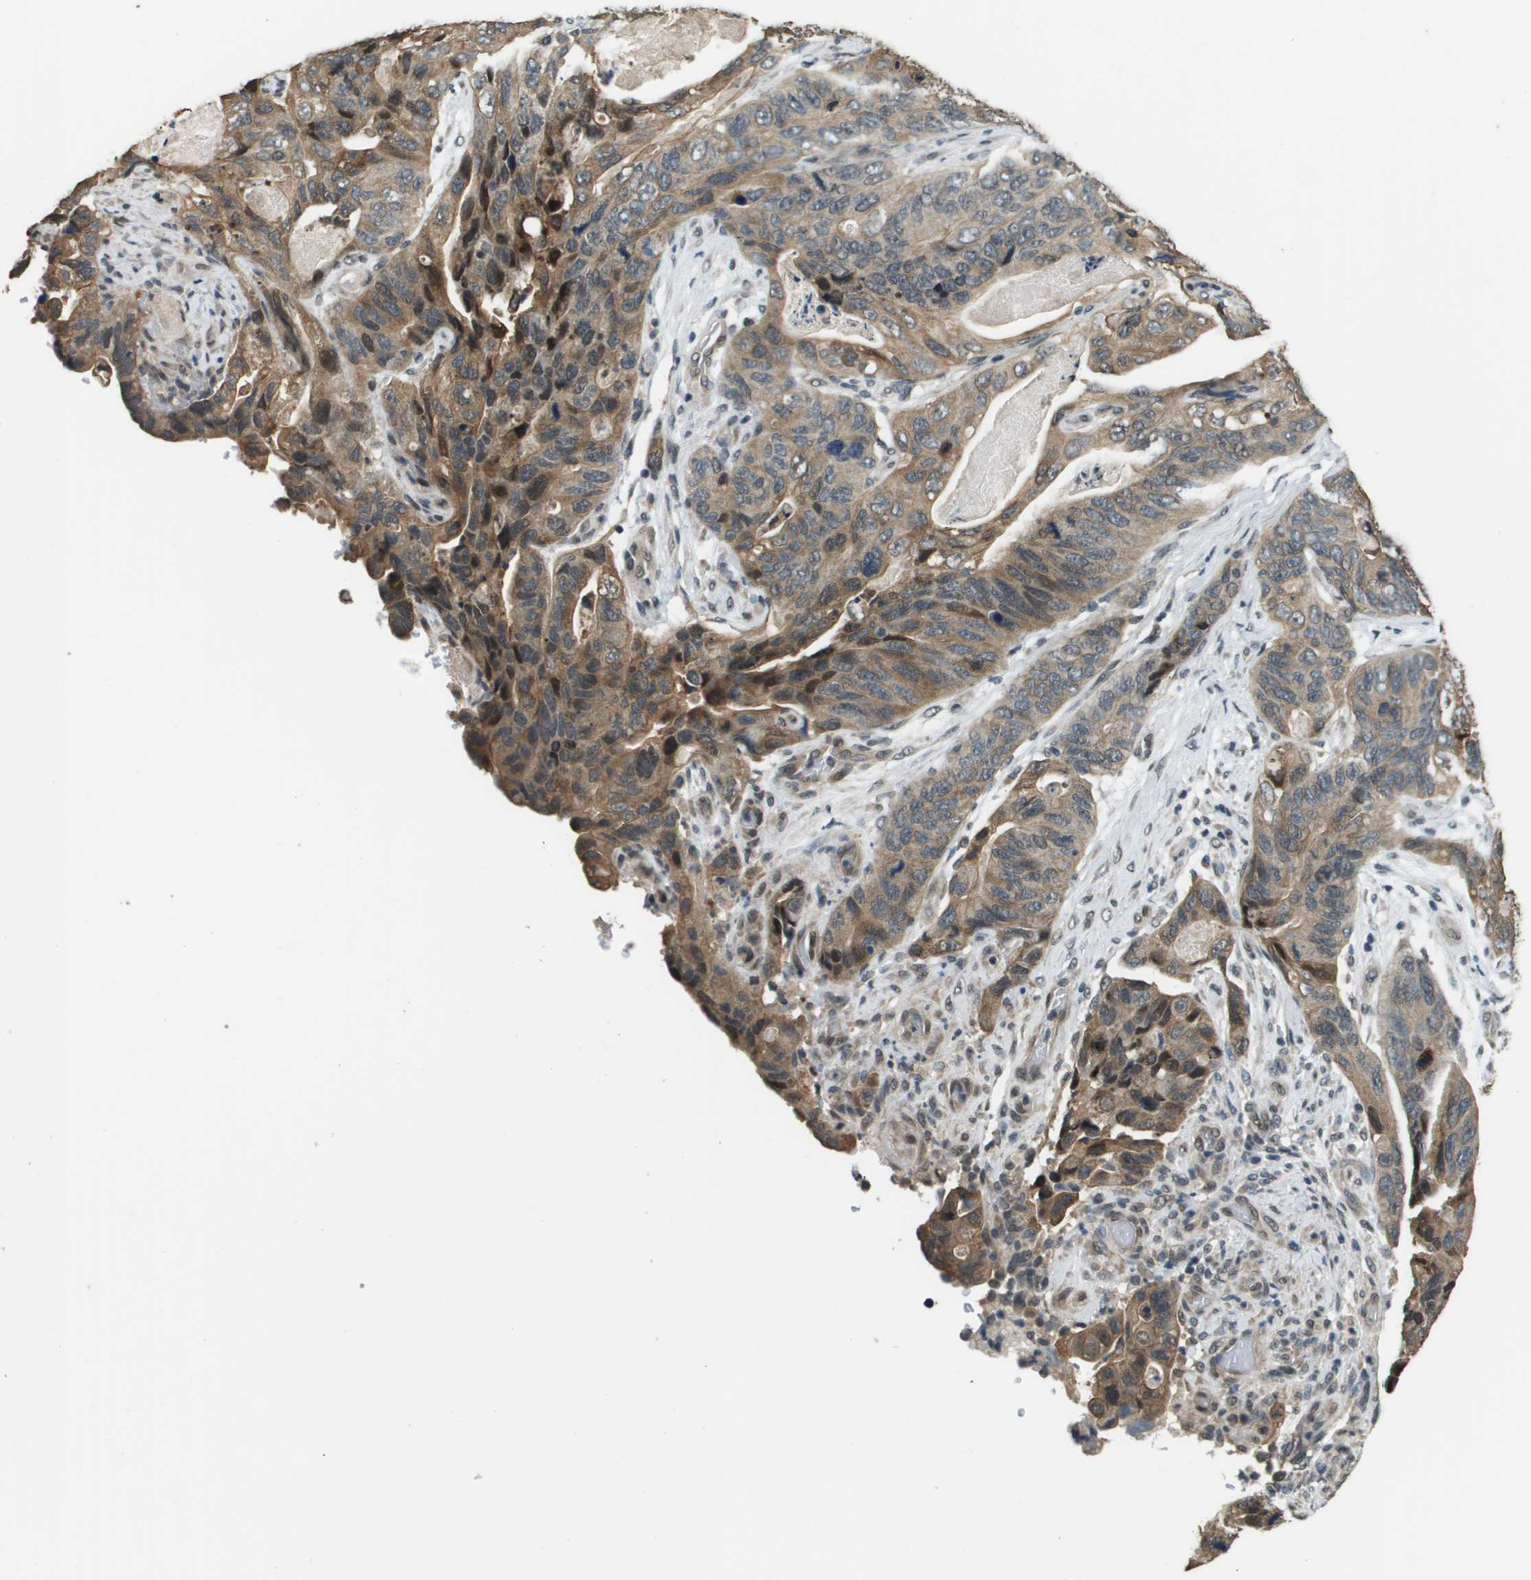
{"staining": {"intensity": "moderate", "quantity": ">75%", "location": "cytoplasmic/membranous"}, "tissue": "stomach cancer", "cell_type": "Tumor cells", "image_type": "cancer", "snomed": [{"axis": "morphology", "description": "Adenocarcinoma, NOS"}, {"axis": "topography", "description": "Stomach"}], "caption": "Moderate cytoplasmic/membranous staining for a protein is appreciated in about >75% of tumor cells of stomach adenocarcinoma using IHC.", "gene": "FANCC", "patient": {"sex": "female", "age": 89}}